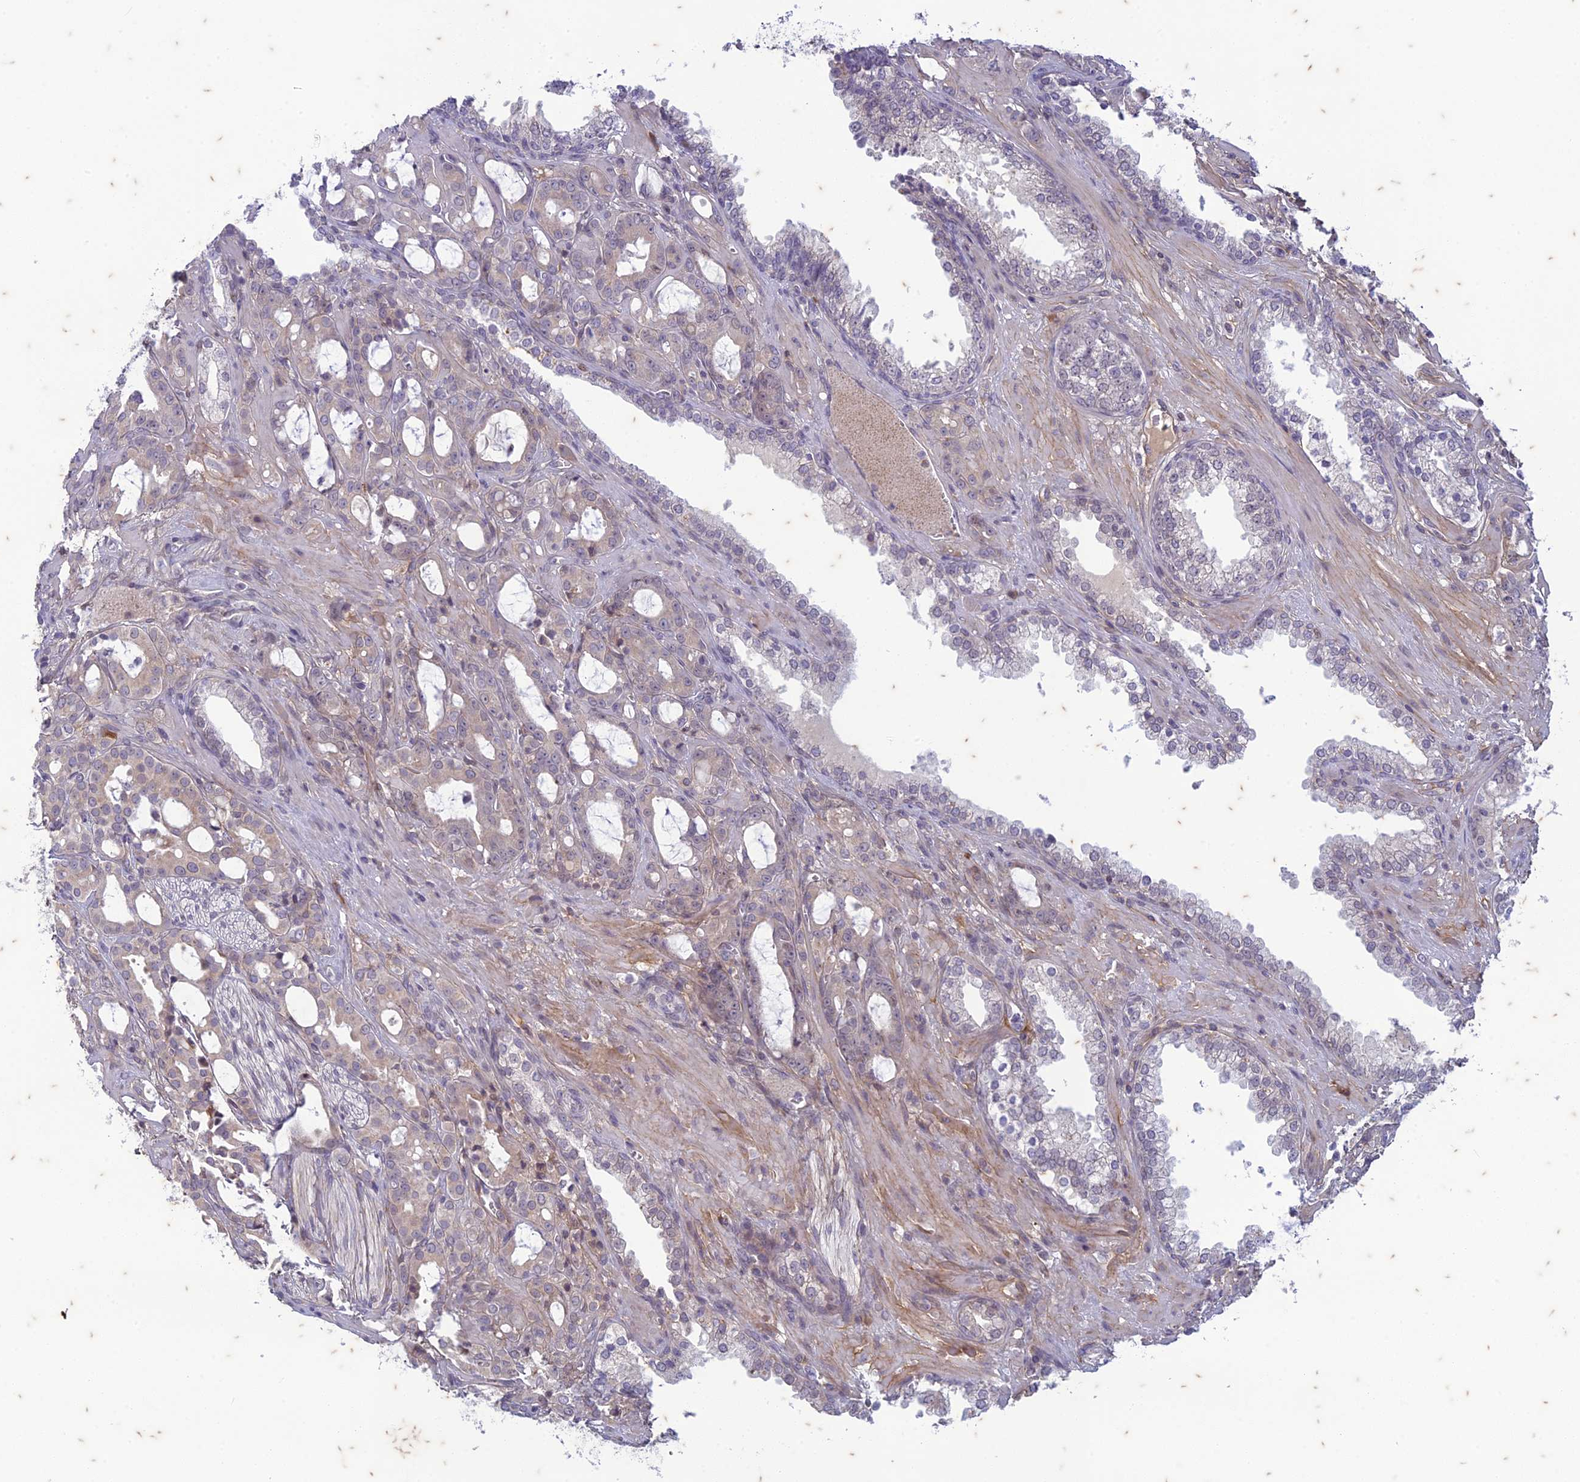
{"staining": {"intensity": "negative", "quantity": "none", "location": "none"}, "tissue": "prostate cancer", "cell_type": "Tumor cells", "image_type": "cancer", "snomed": [{"axis": "morphology", "description": "Adenocarcinoma, High grade"}, {"axis": "topography", "description": "Prostate"}], "caption": "Immunohistochemical staining of human prostate adenocarcinoma (high-grade) reveals no significant positivity in tumor cells. Nuclei are stained in blue.", "gene": "PABPN1L", "patient": {"sex": "male", "age": 72}}